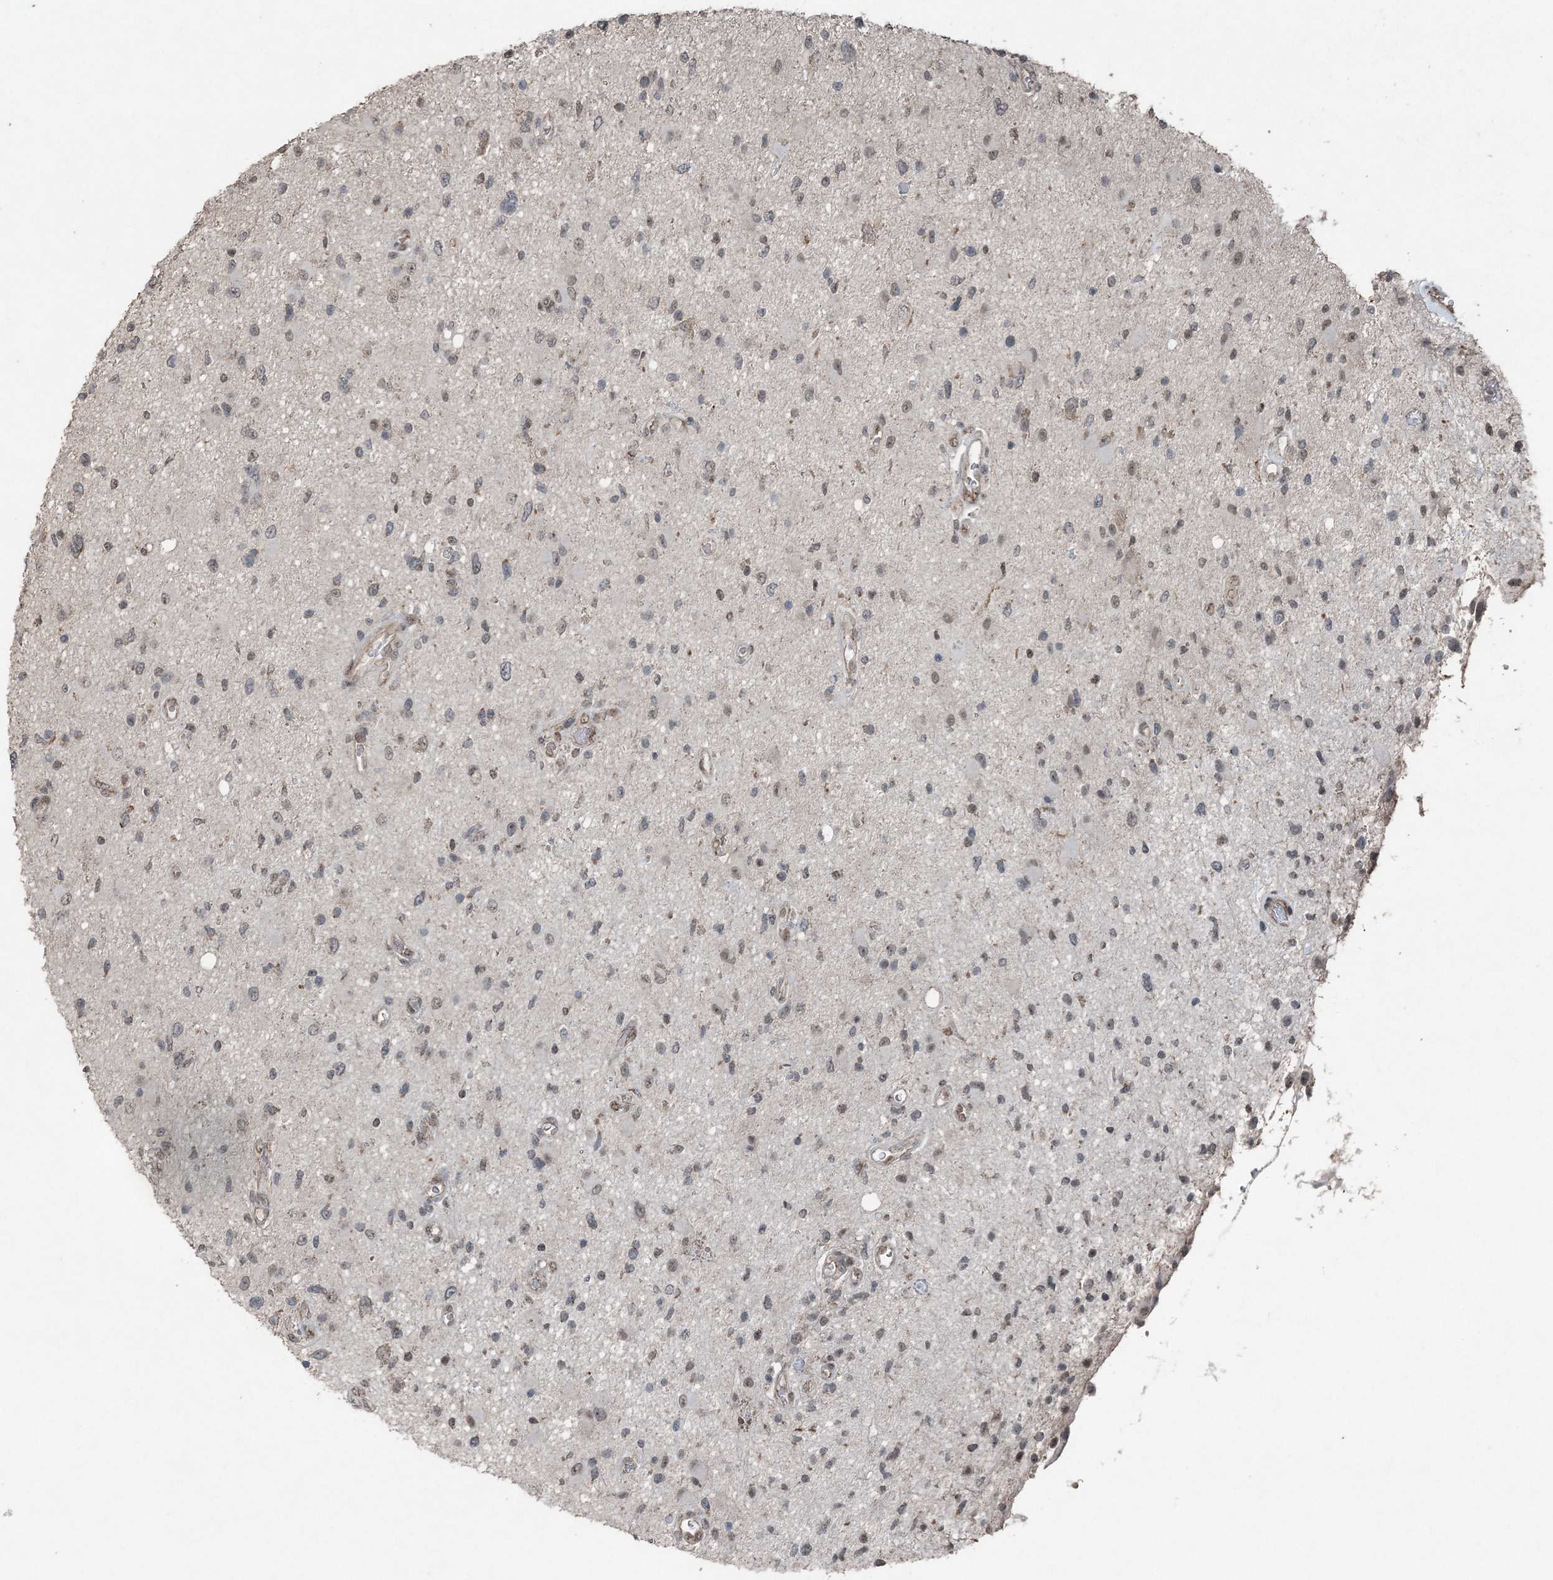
{"staining": {"intensity": "negative", "quantity": "none", "location": "none"}, "tissue": "glioma", "cell_type": "Tumor cells", "image_type": "cancer", "snomed": [{"axis": "morphology", "description": "Glioma, malignant, High grade"}, {"axis": "topography", "description": "Brain"}], "caption": "Immunohistochemical staining of human high-grade glioma (malignant) shows no significant staining in tumor cells.", "gene": "VSIG2", "patient": {"sex": "male", "age": 33}}